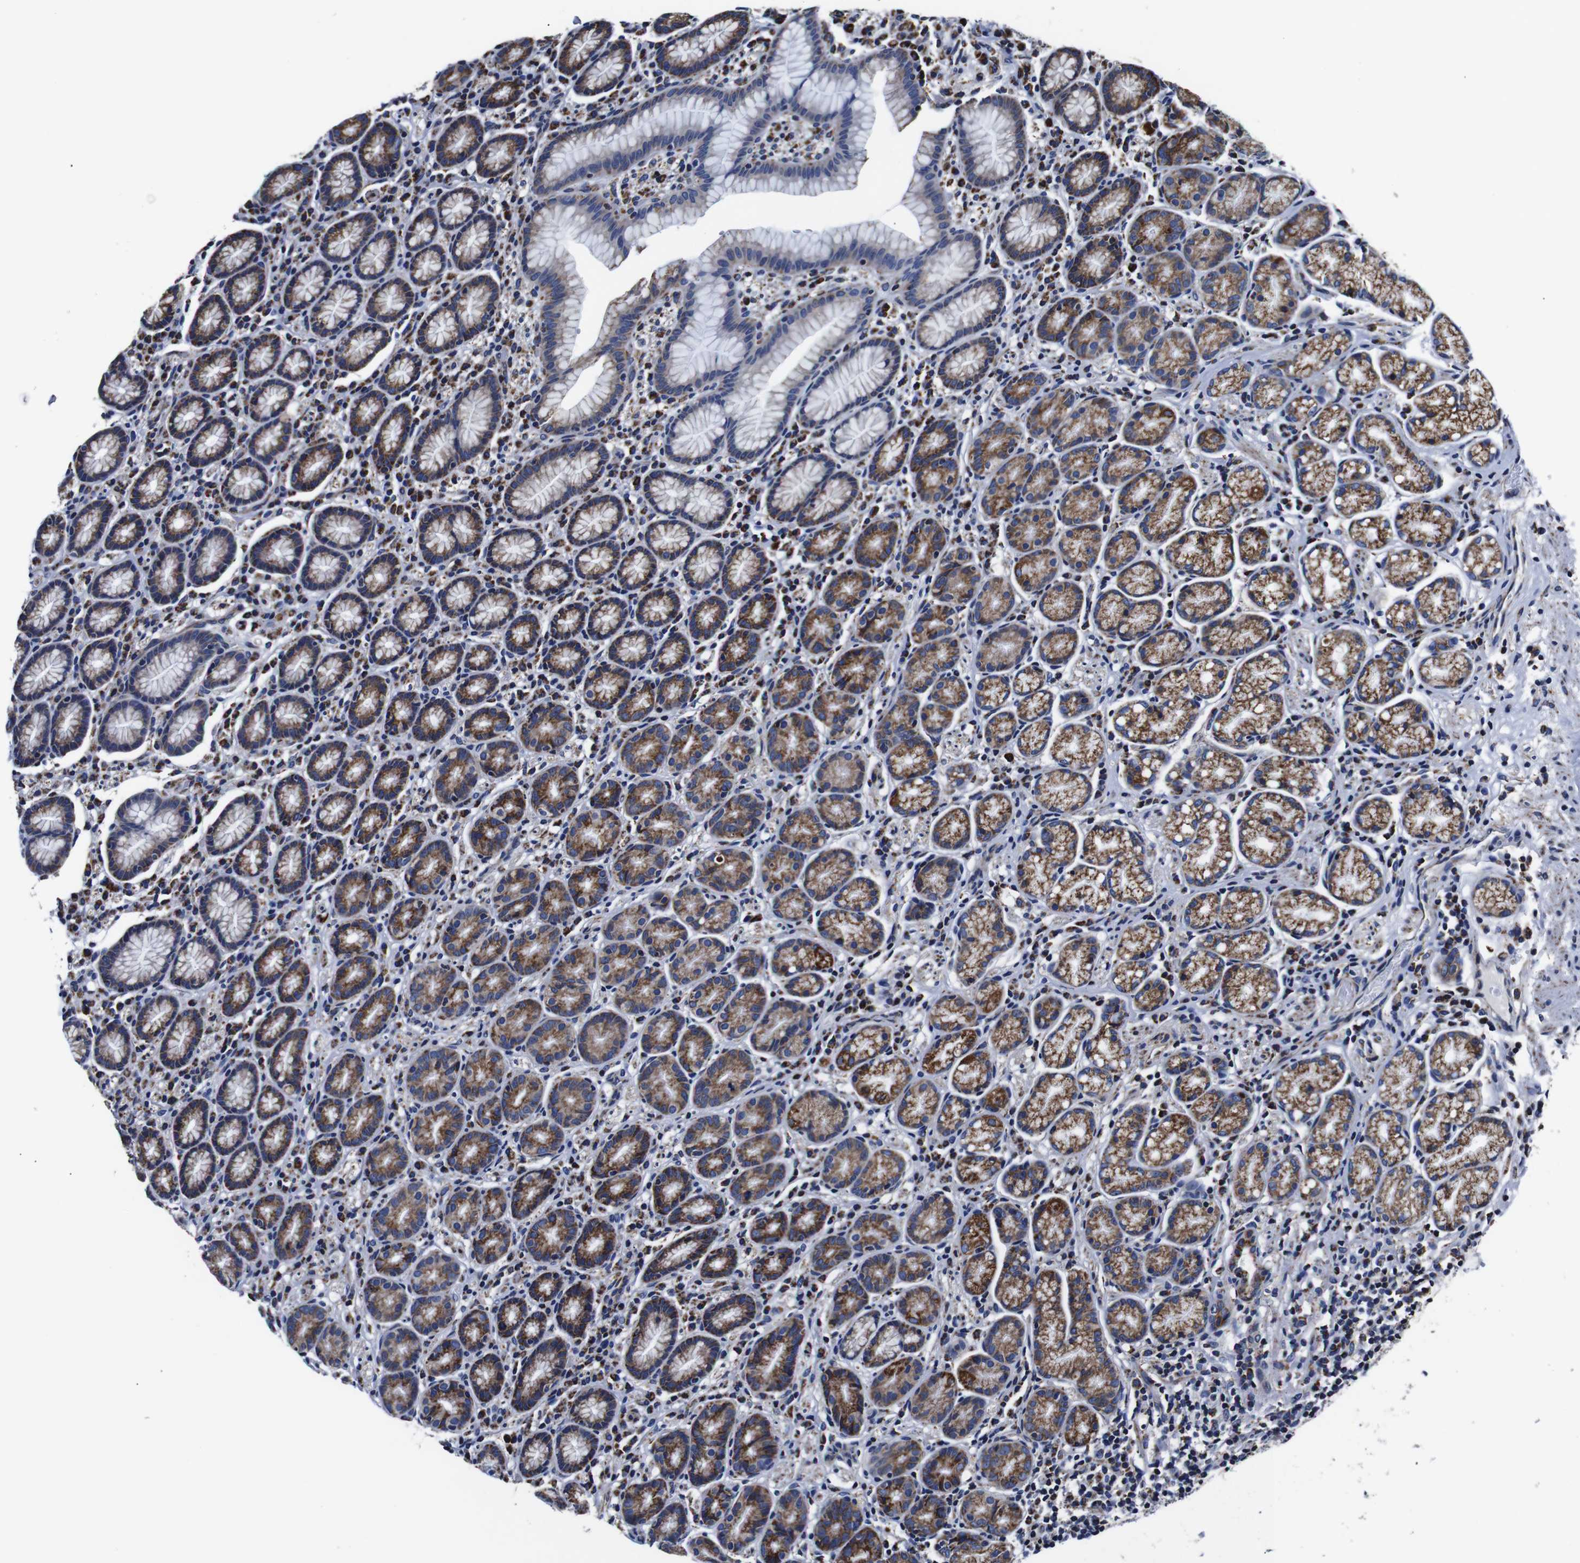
{"staining": {"intensity": "strong", "quantity": ">75%", "location": "cytoplasmic/membranous"}, "tissue": "stomach", "cell_type": "Glandular cells", "image_type": "normal", "snomed": [{"axis": "morphology", "description": "Normal tissue, NOS"}, {"axis": "topography", "description": "Stomach, lower"}], "caption": "DAB (3,3'-diaminobenzidine) immunohistochemical staining of benign stomach shows strong cytoplasmic/membranous protein staining in approximately >75% of glandular cells.", "gene": "FKBP9", "patient": {"sex": "male", "age": 52}}